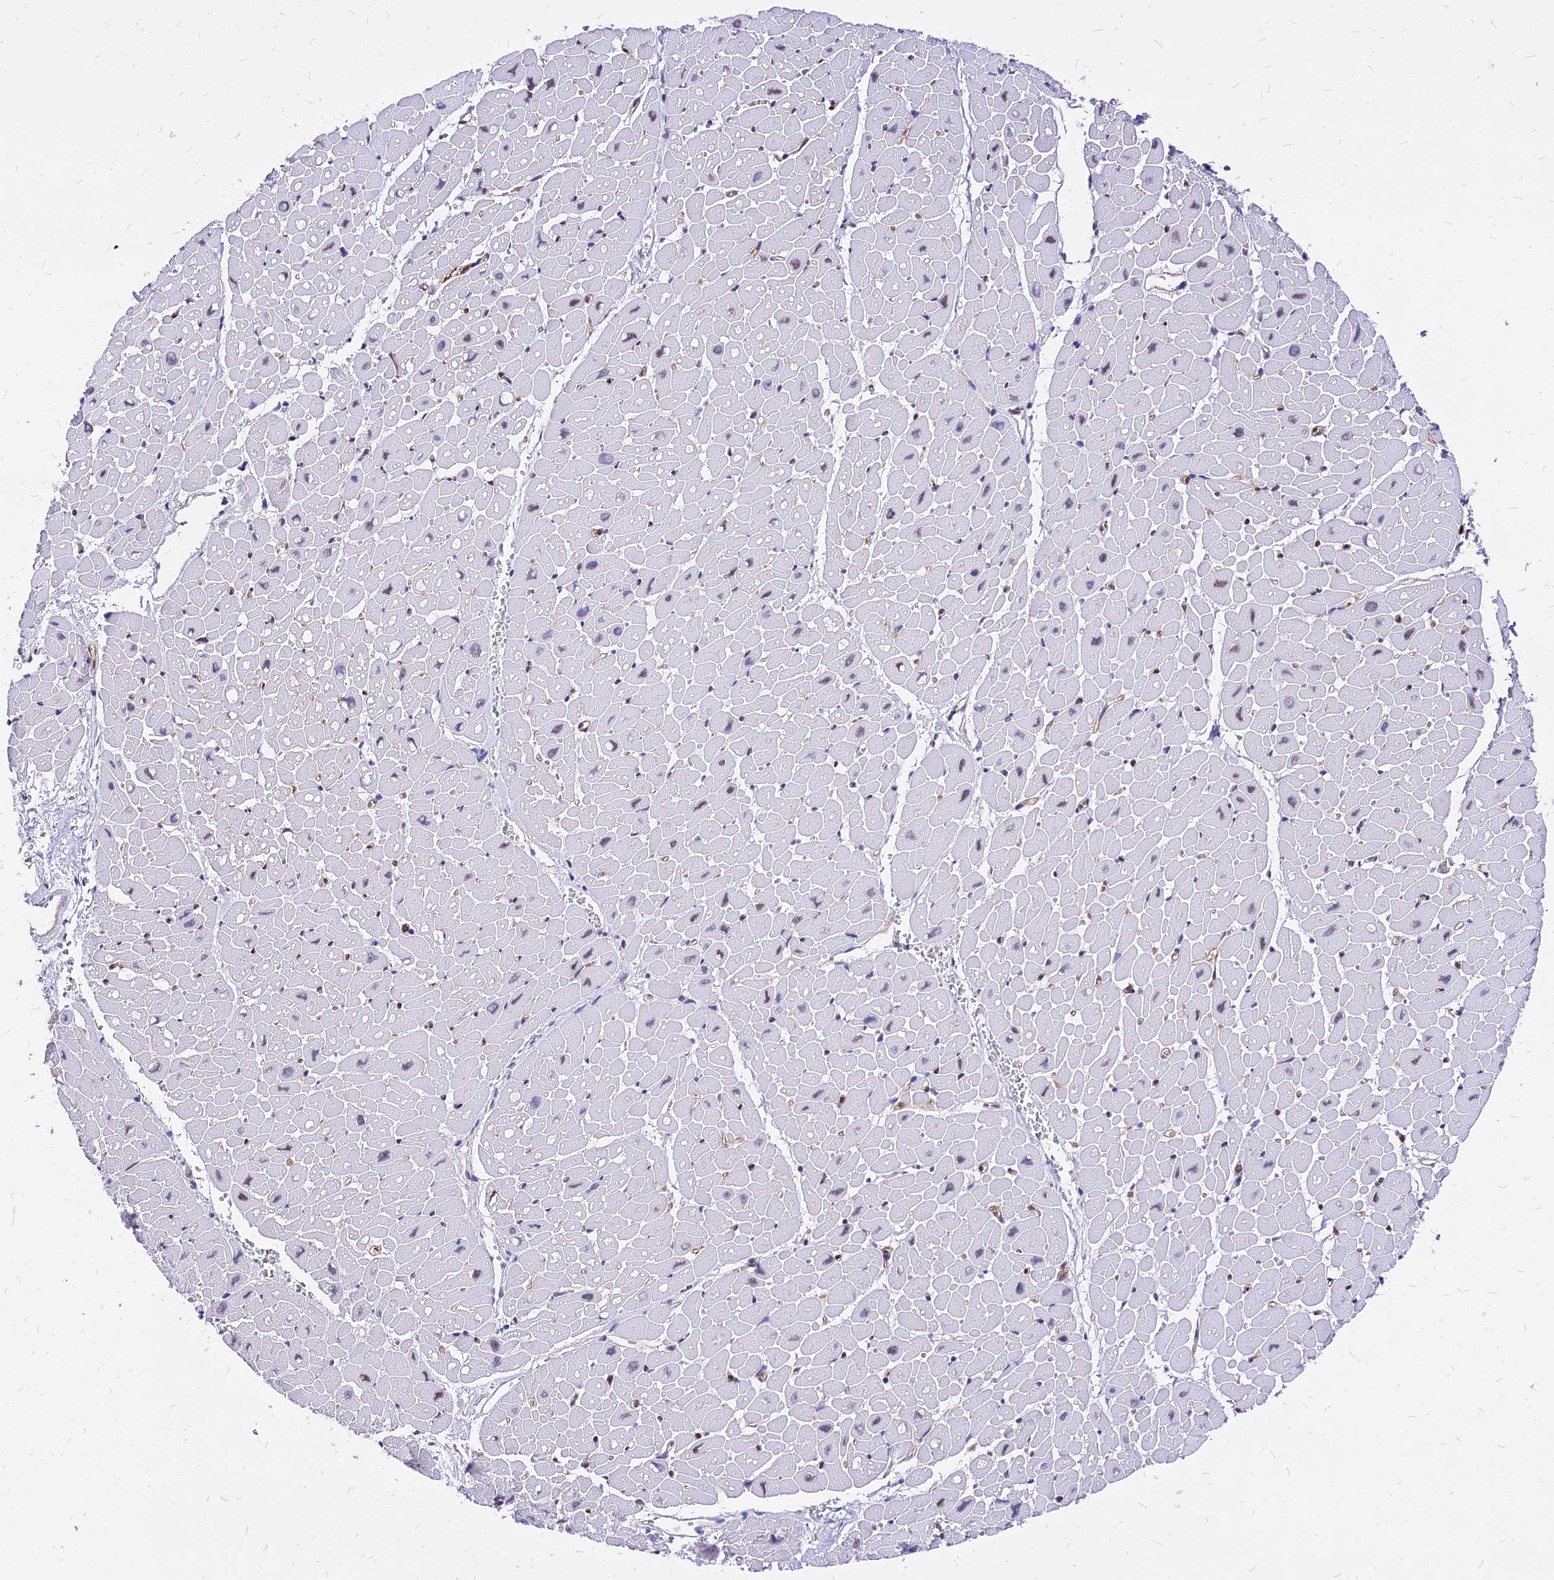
{"staining": {"intensity": "negative", "quantity": "none", "location": "none"}, "tissue": "heart muscle", "cell_type": "Cardiomyocytes", "image_type": "normal", "snomed": [{"axis": "morphology", "description": "Normal tissue, NOS"}, {"axis": "topography", "description": "Heart"}], "caption": "This is a image of immunohistochemistry (IHC) staining of unremarkable heart muscle, which shows no staining in cardiomyocytes.", "gene": "PAXX", "patient": {"sex": "male", "age": 45}}